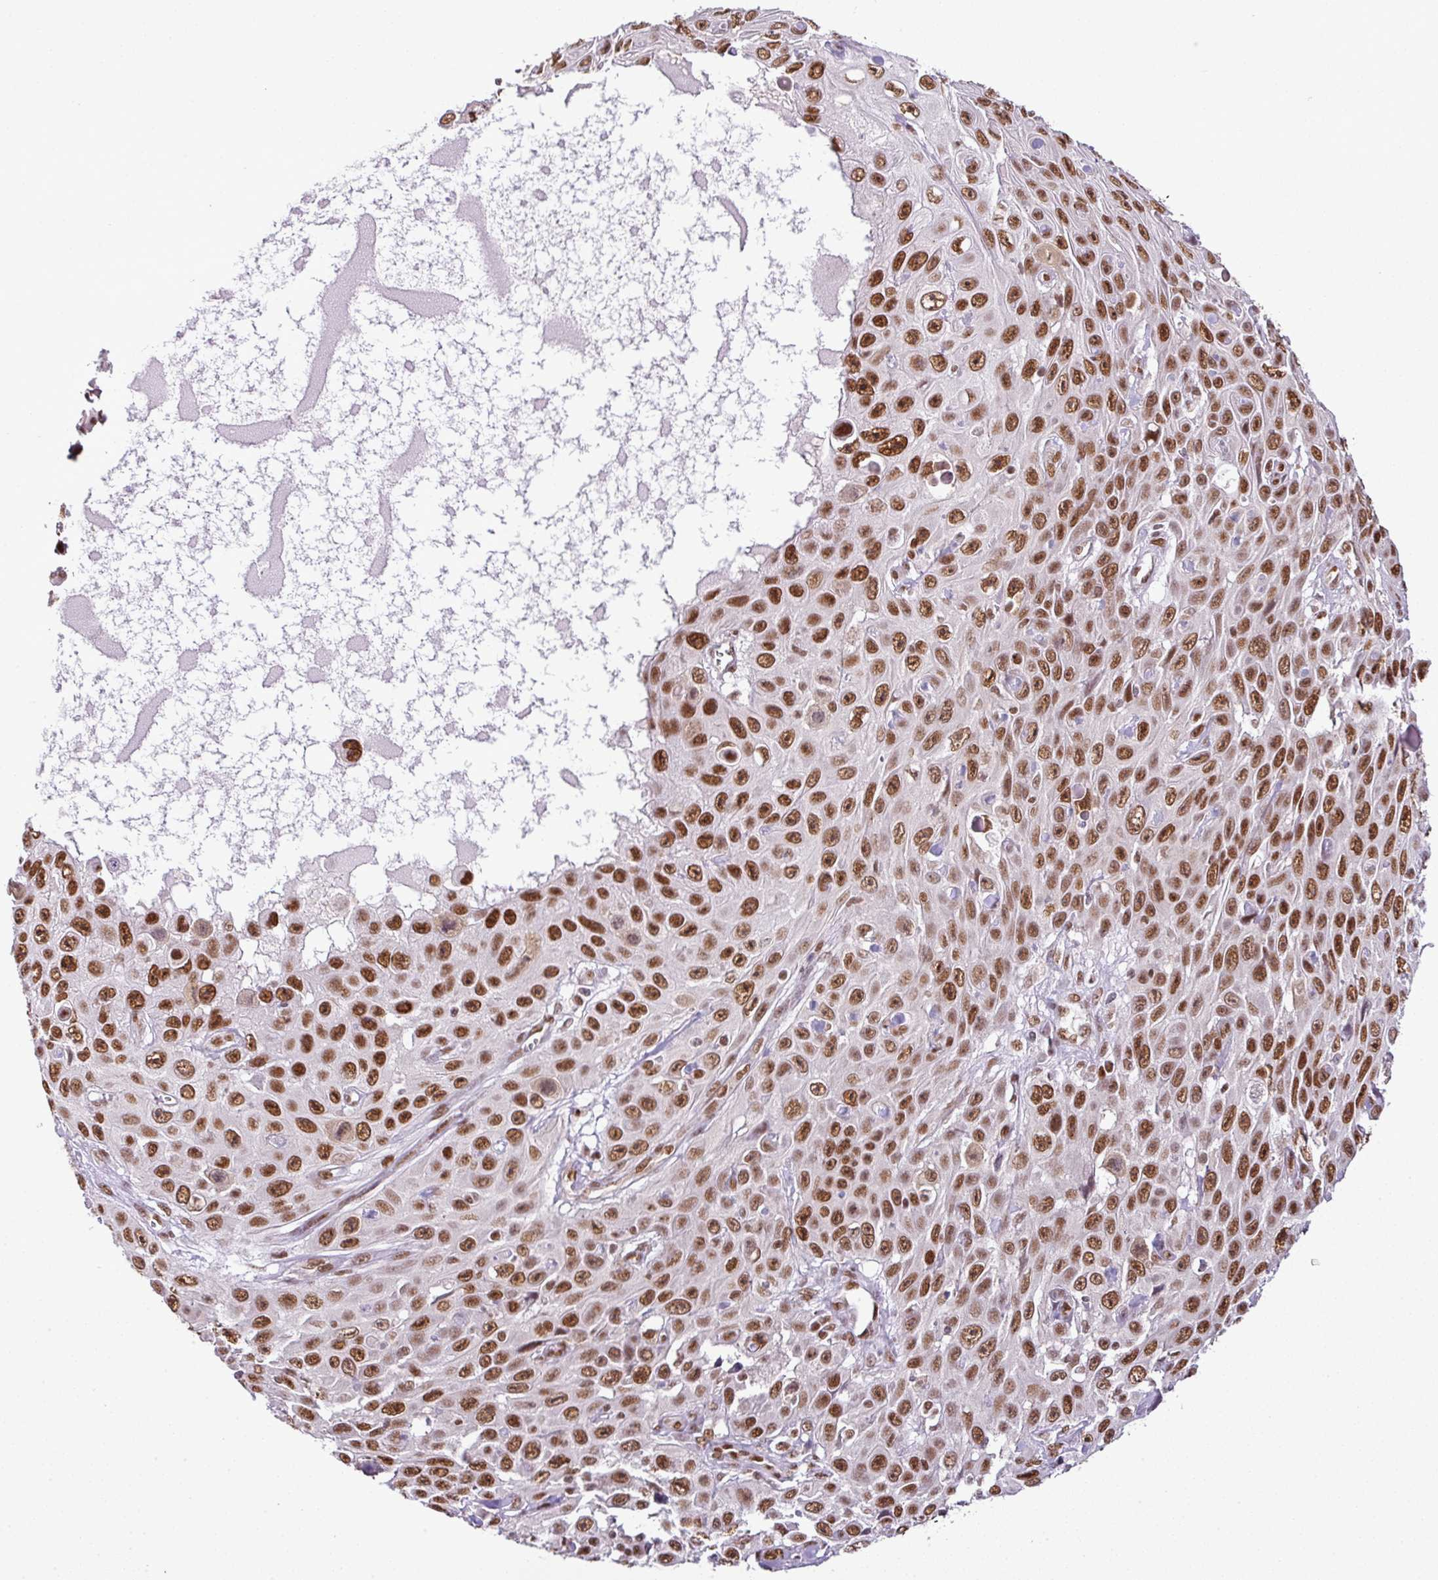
{"staining": {"intensity": "moderate", "quantity": ">75%", "location": "nuclear"}, "tissue": "skin cancer", "cell_type": "Tumor cells", "image_type": "cancer", "snomed": [{"axis": "morphology", "description": "Squamous cell carcinoma, NOS"}, {"axis": "topography", "description": "Skin"}], "caption": "Immunohistochemical staining of human skin cancer displays moderate nuclear protein expression in approximately >75% of tumor cells.", "gene": "PGAP4", "patient": {"sex": "male", "age": 82}}